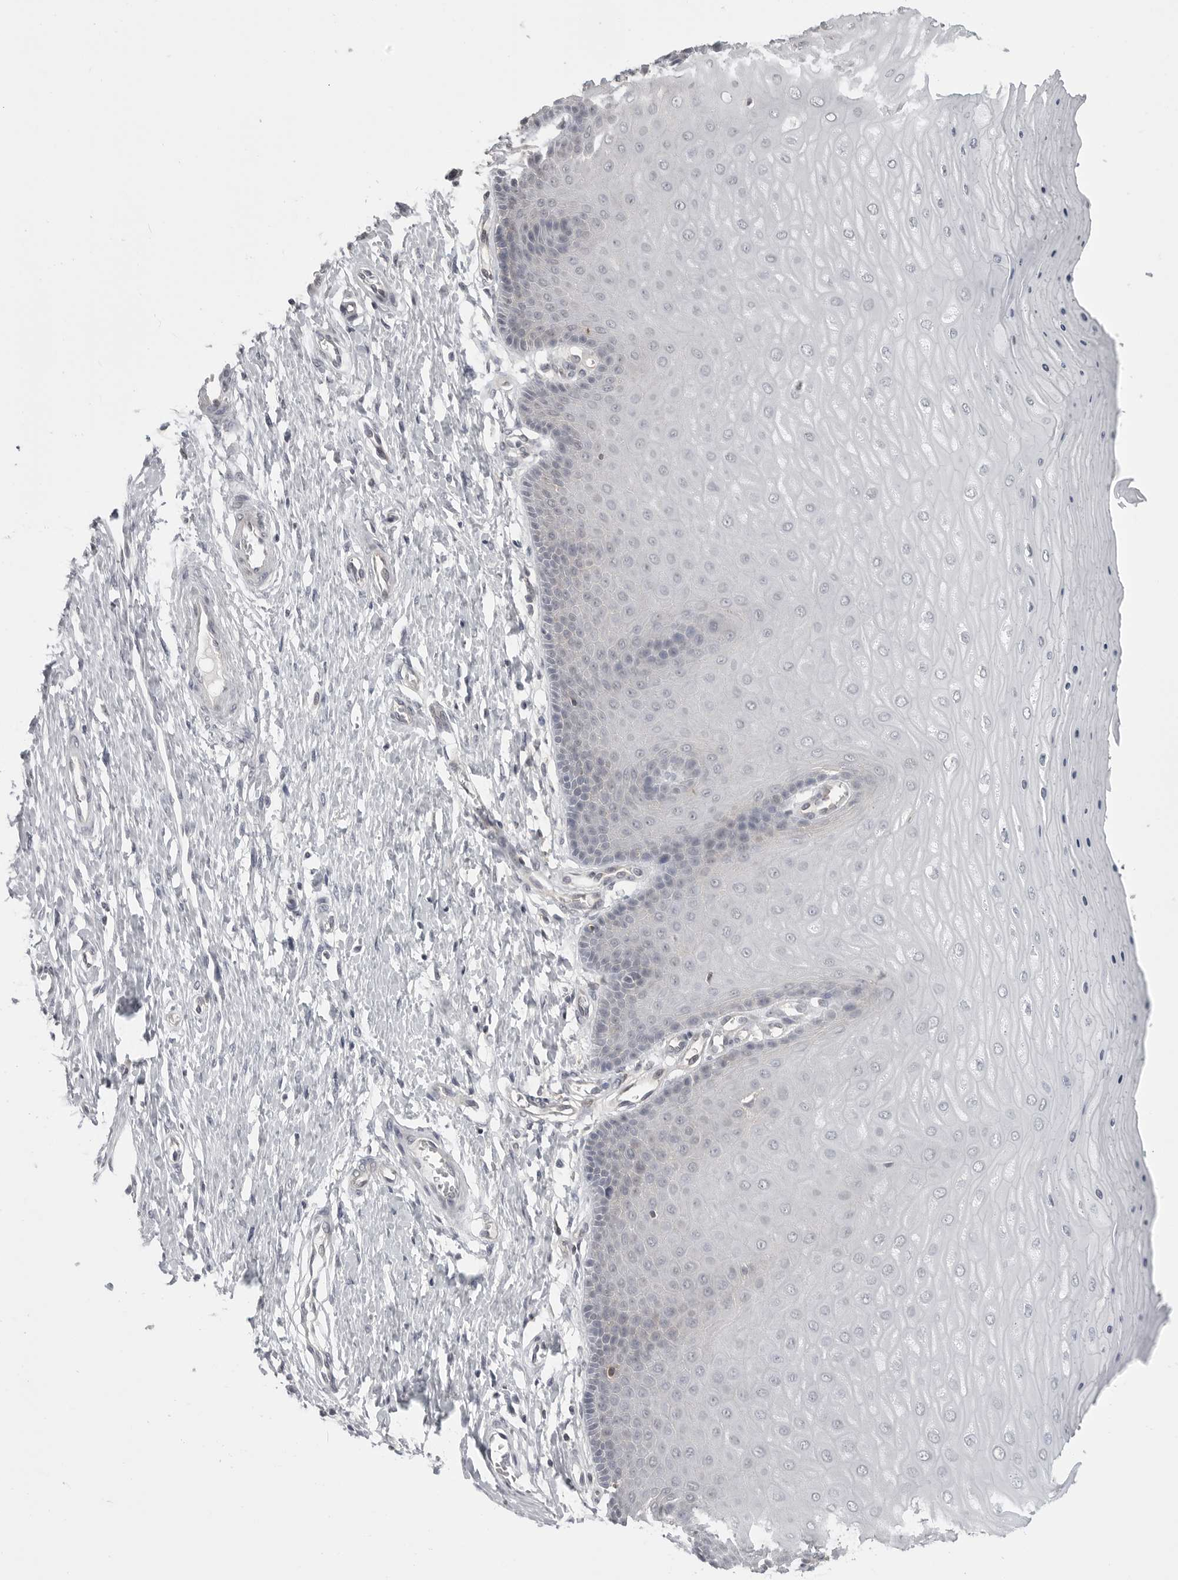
{"staining": {"intensity": "negative", "quantity": "none", "location": "none"}, "tissue": "cervix", "cell_type": "Glandular cells", "image_type": "normal", "snomed": [{"axis": "morphology", "description": "Normal tissue, NOS"}, {"axis": "topography", "description": "Cervix"}], "caption": "Immunohistochemistry (IHC) of unremarkable human cervix displays no staining in glandular cells.", "gene": "IFNGR1", "patient": {"sex": "female", "age": 55}}